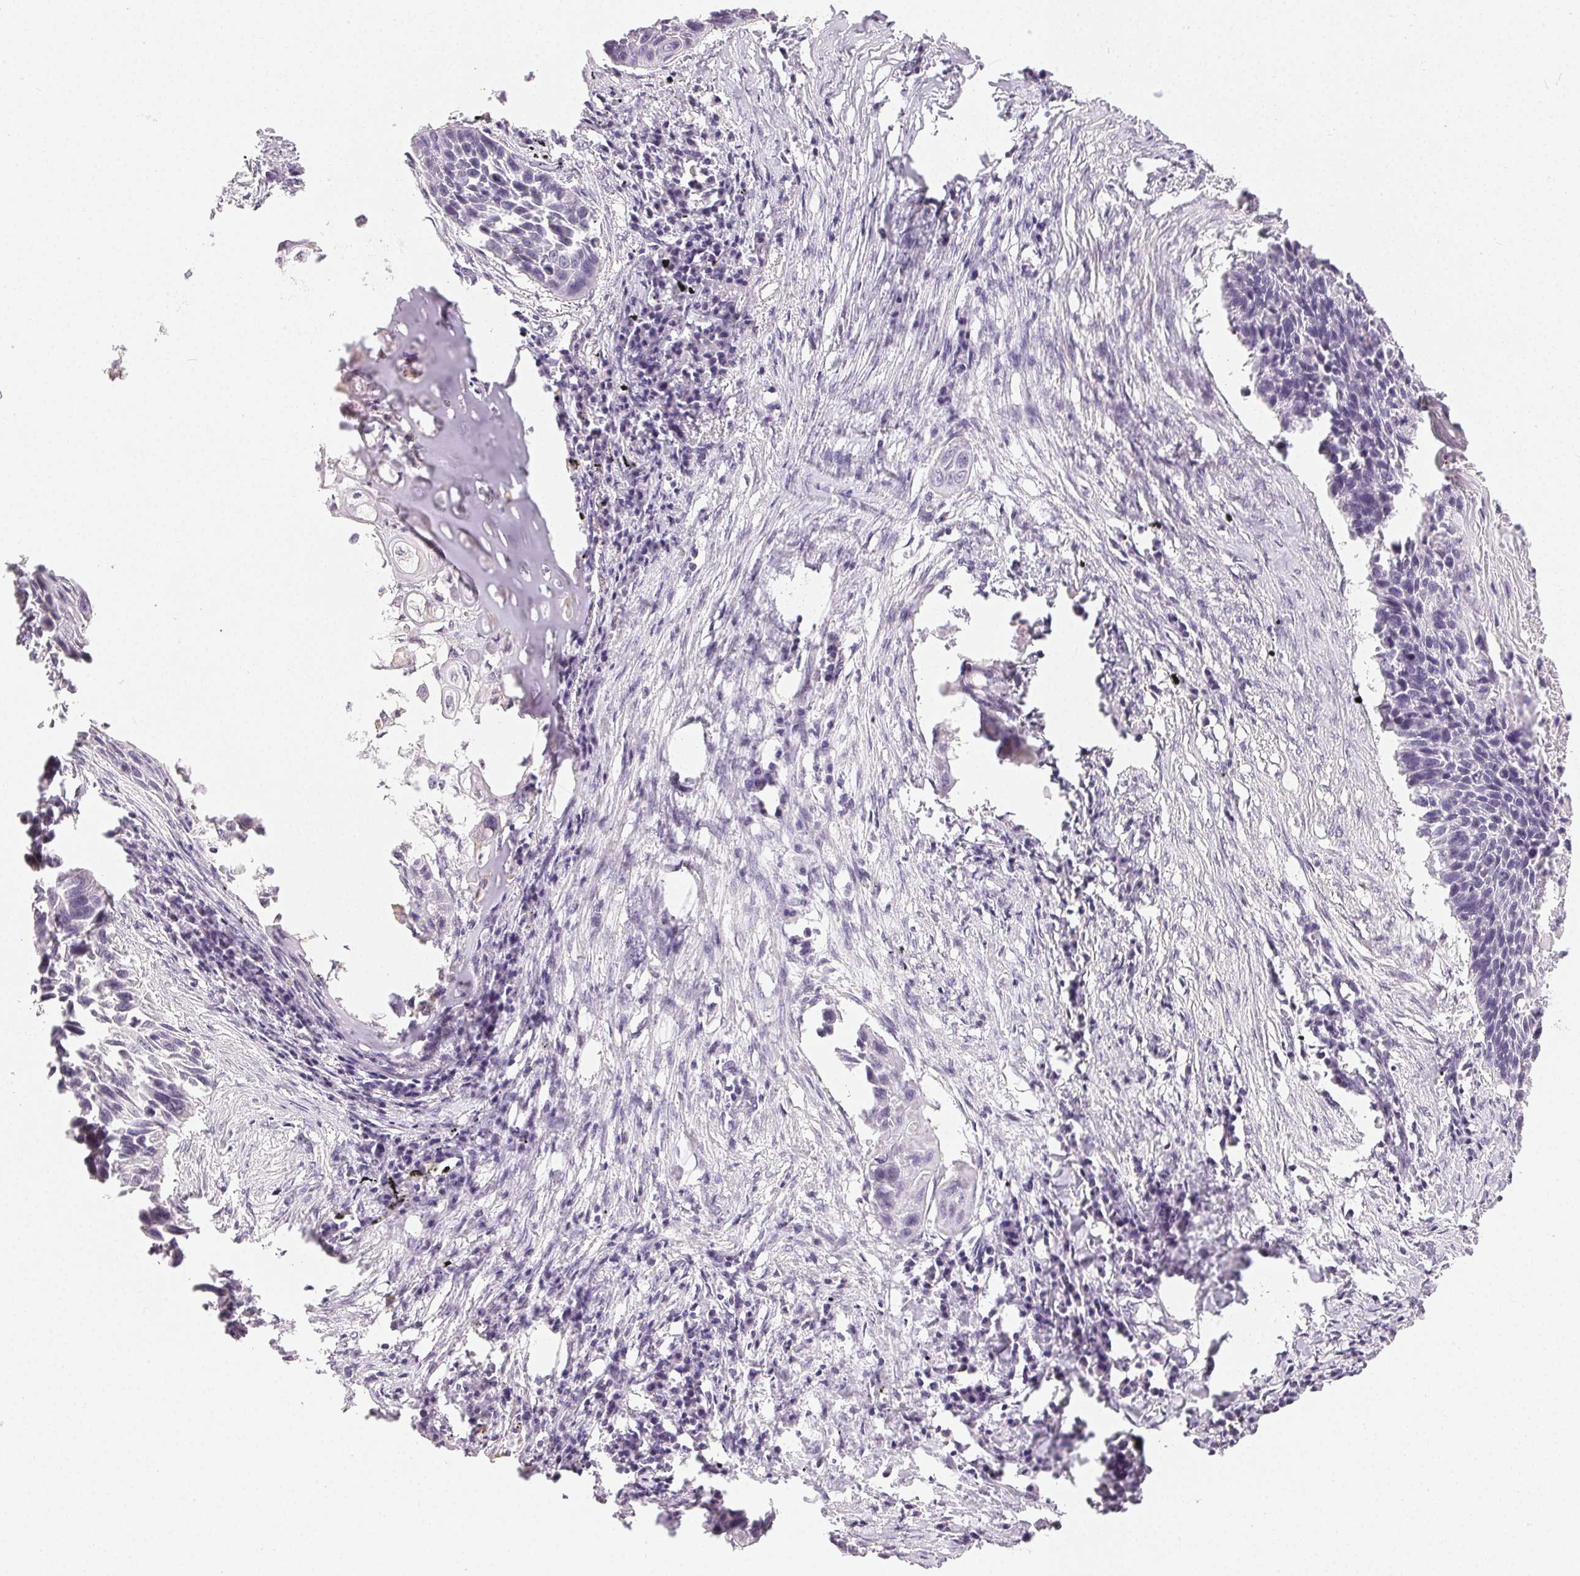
{"staining": {"intensity": "negative", "quantity": "none", "location": "none"}, "tissue": "lung cancer", "cell_type": "Tumor cells", "image_type": "cancer", "snomed": [{"axis": "morphology", "description": "Squamous cell carcinoma, NOS"}, {"axis": "topography", "description": "Lung"}], "caption": "Immunohistochemical staining of human lung cancer (squamous cell carcinoma) shows no significant expression in tumor cells. (DAB (3,3'-diaminobenzidine) immunohistochemistry (IHC) visualized using brightfield microscopy, high magnification).", "gene": "TMEM174", "patient": {"sex": "male", "age": 78}}